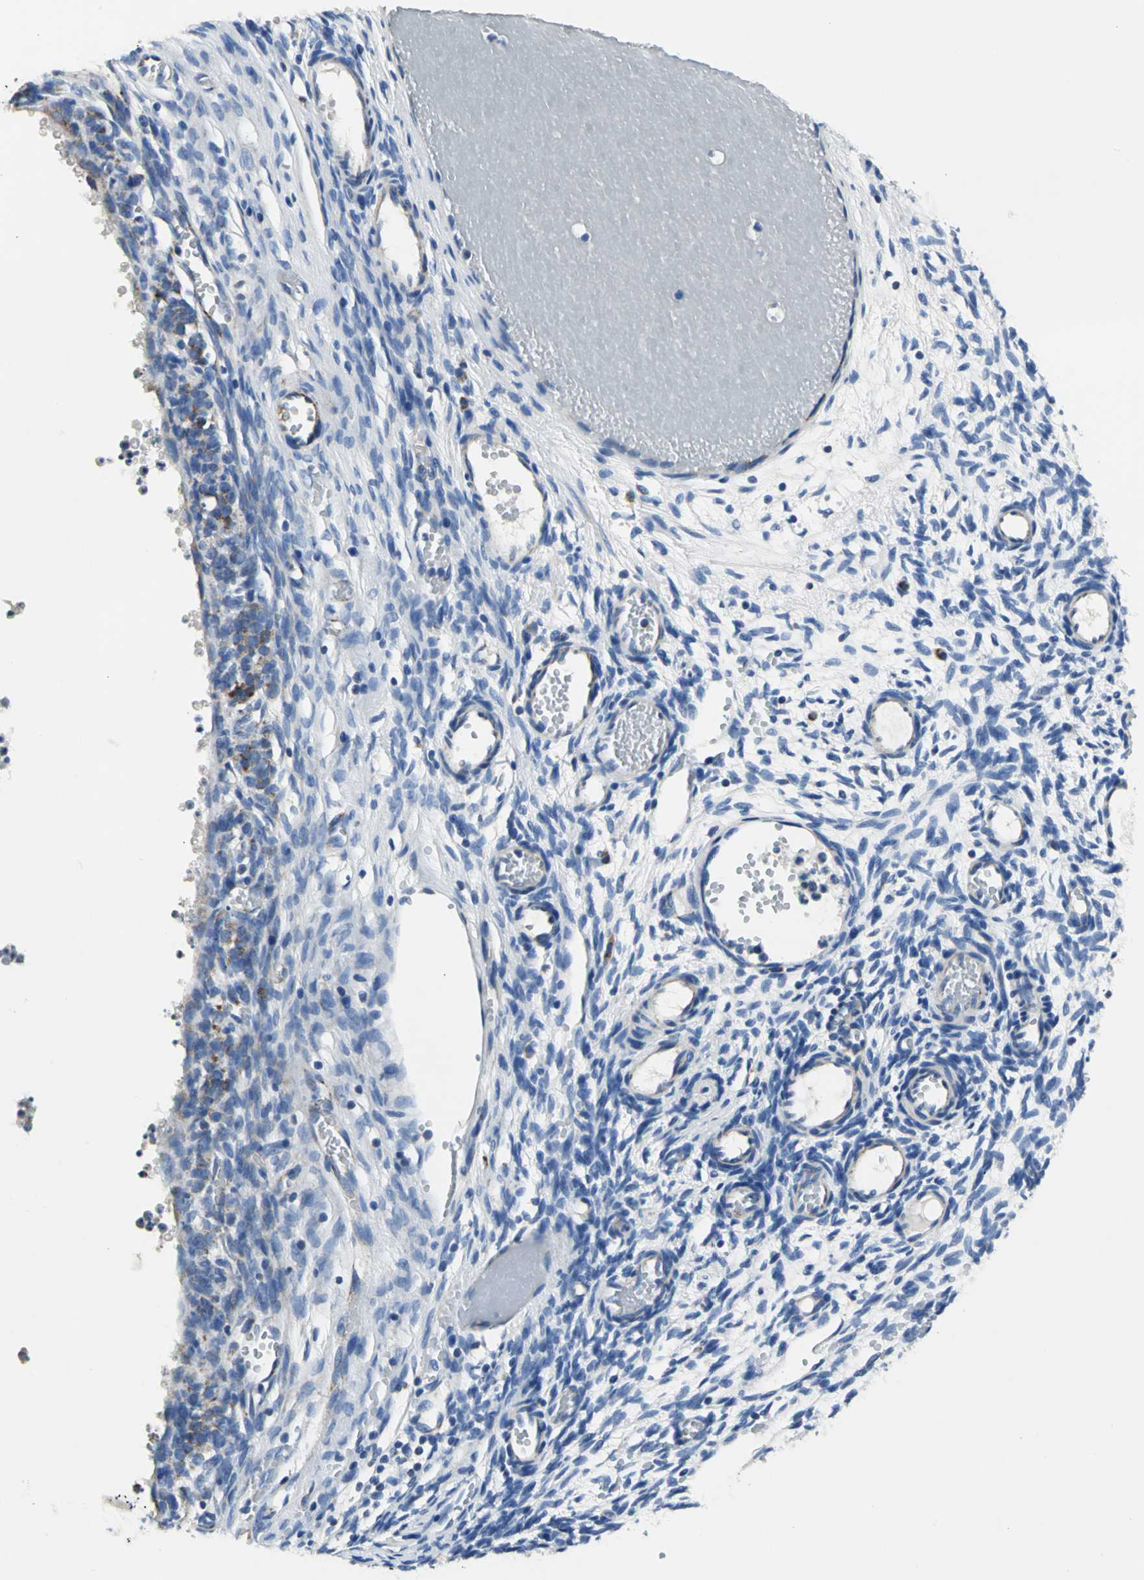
{"staining": {"intensity": "moderate", "quantity": ">75%", "location": "cytoplasmic/membranous"}, "tissue": "ovary", "cell_type": "Follicle cells", "image_type": "normal", "snomed": [{"axis": "morphology", "description": "Normal tissue, NOS"}, {"axis": "topography", "description": "Ovary"}], "caption": "Ovary stained with a brown dye reveals moderate cytoplasmic/membranous positive expression in approximately >75% of follicle cells.", "gene": "IFI6", "patient": {"sex": "female", "age": 35}}